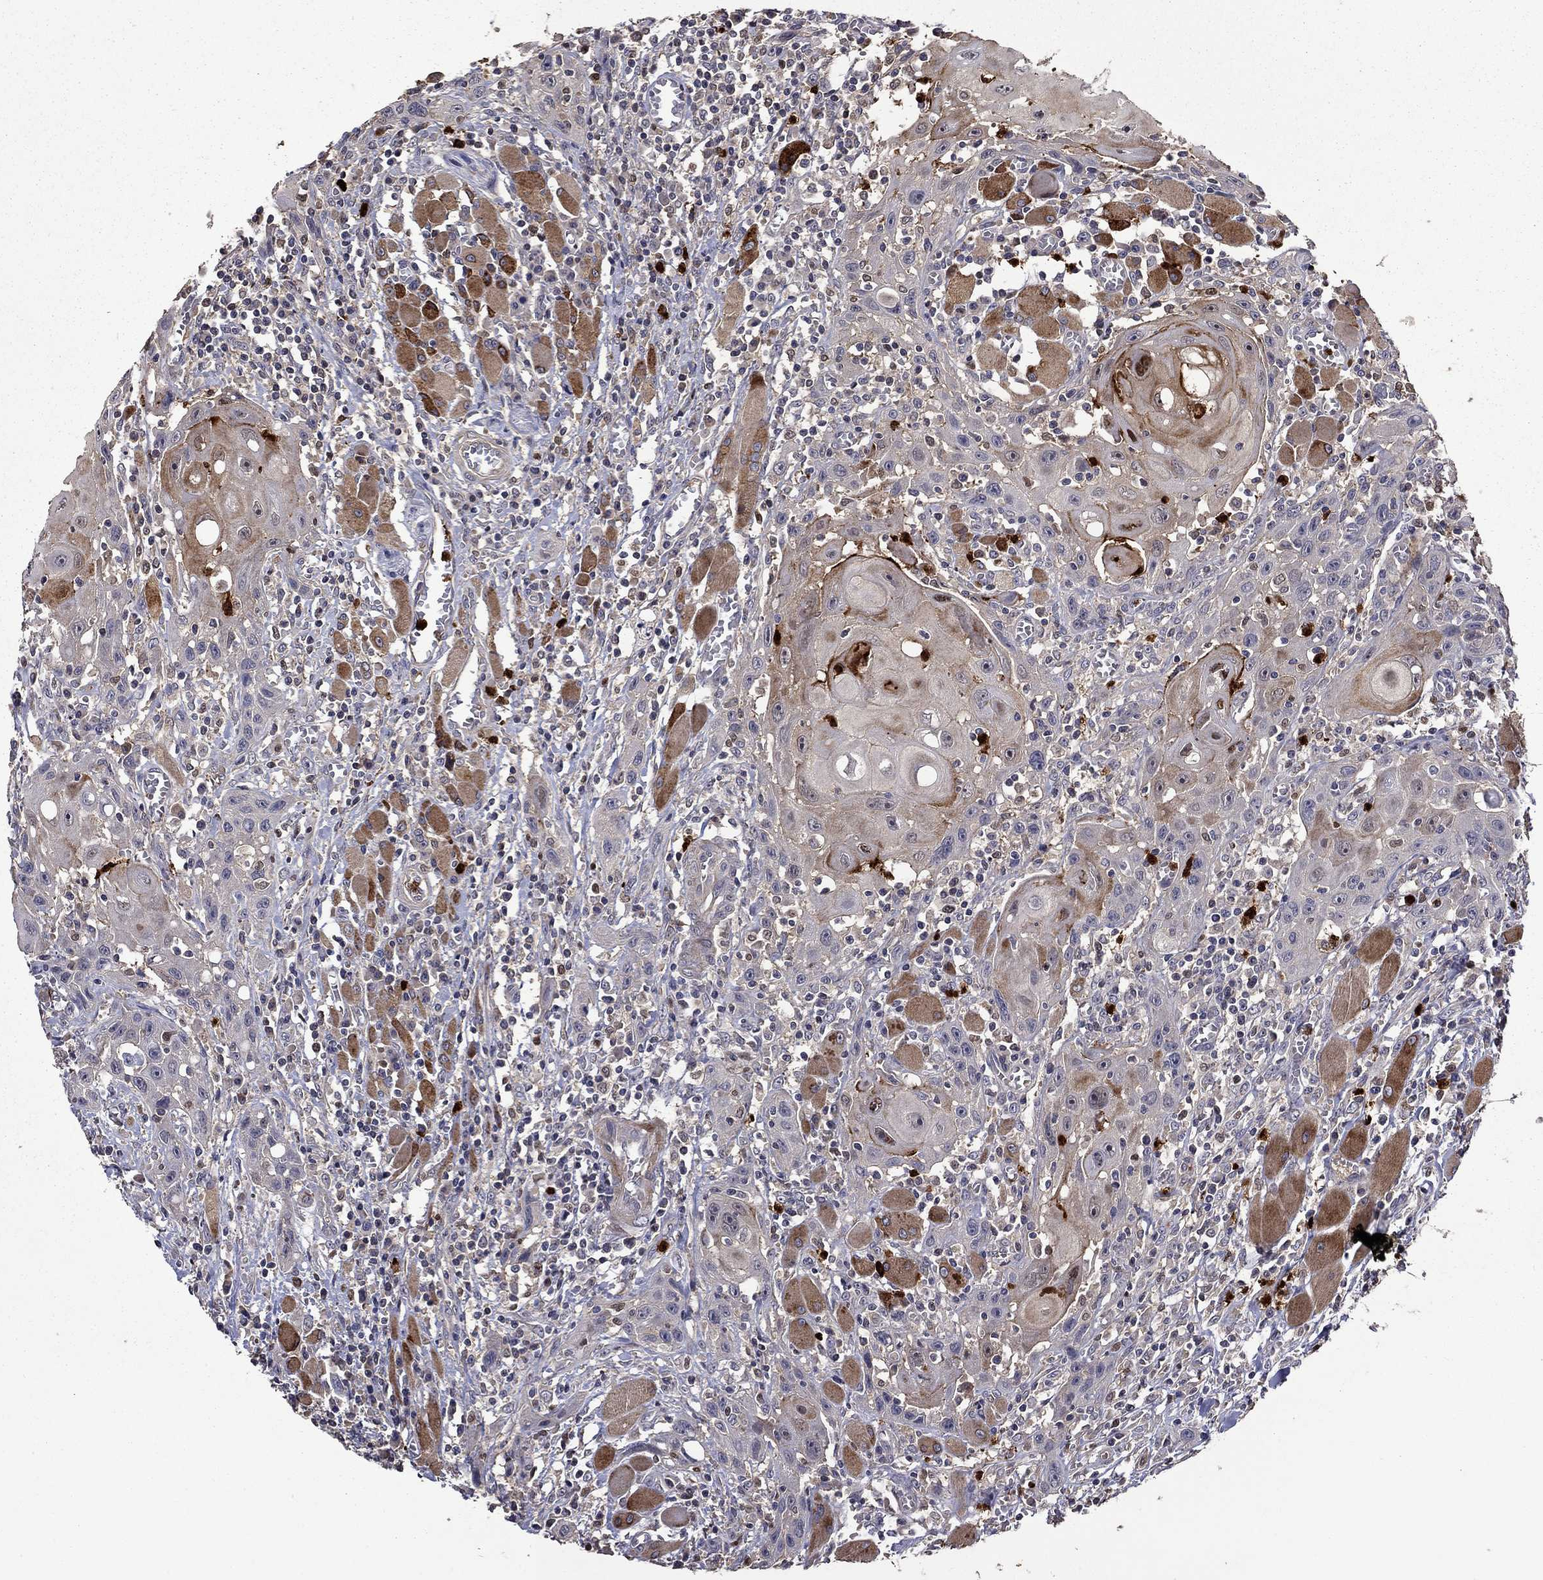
{"staining": {"intensity": "moderate", "quantity": "<25%", "location": "cytoplasmic/membranous"}, "tissue": "head and neck cancer", "cell_type": "Tumor cells", "image_type": "cancer", "snomed": [{"axis": "morphology", "description": "Normal tissue, NOS"}, {"axis": "morphology", "description": "Squamous cell carcinoma, NOS"}, {"axis": "topography", "description": "Oral tissue"}, {"axis": "topography", "description": "Head-Neck"}], "caption": "Head and neck cancer stained with a brown dye demonstrates moderate cytoplasmic/membranous positive staining in about <25% of tumor cells.", "gene": "SATB1", "patient": {"sex": "male", "age": 71}}